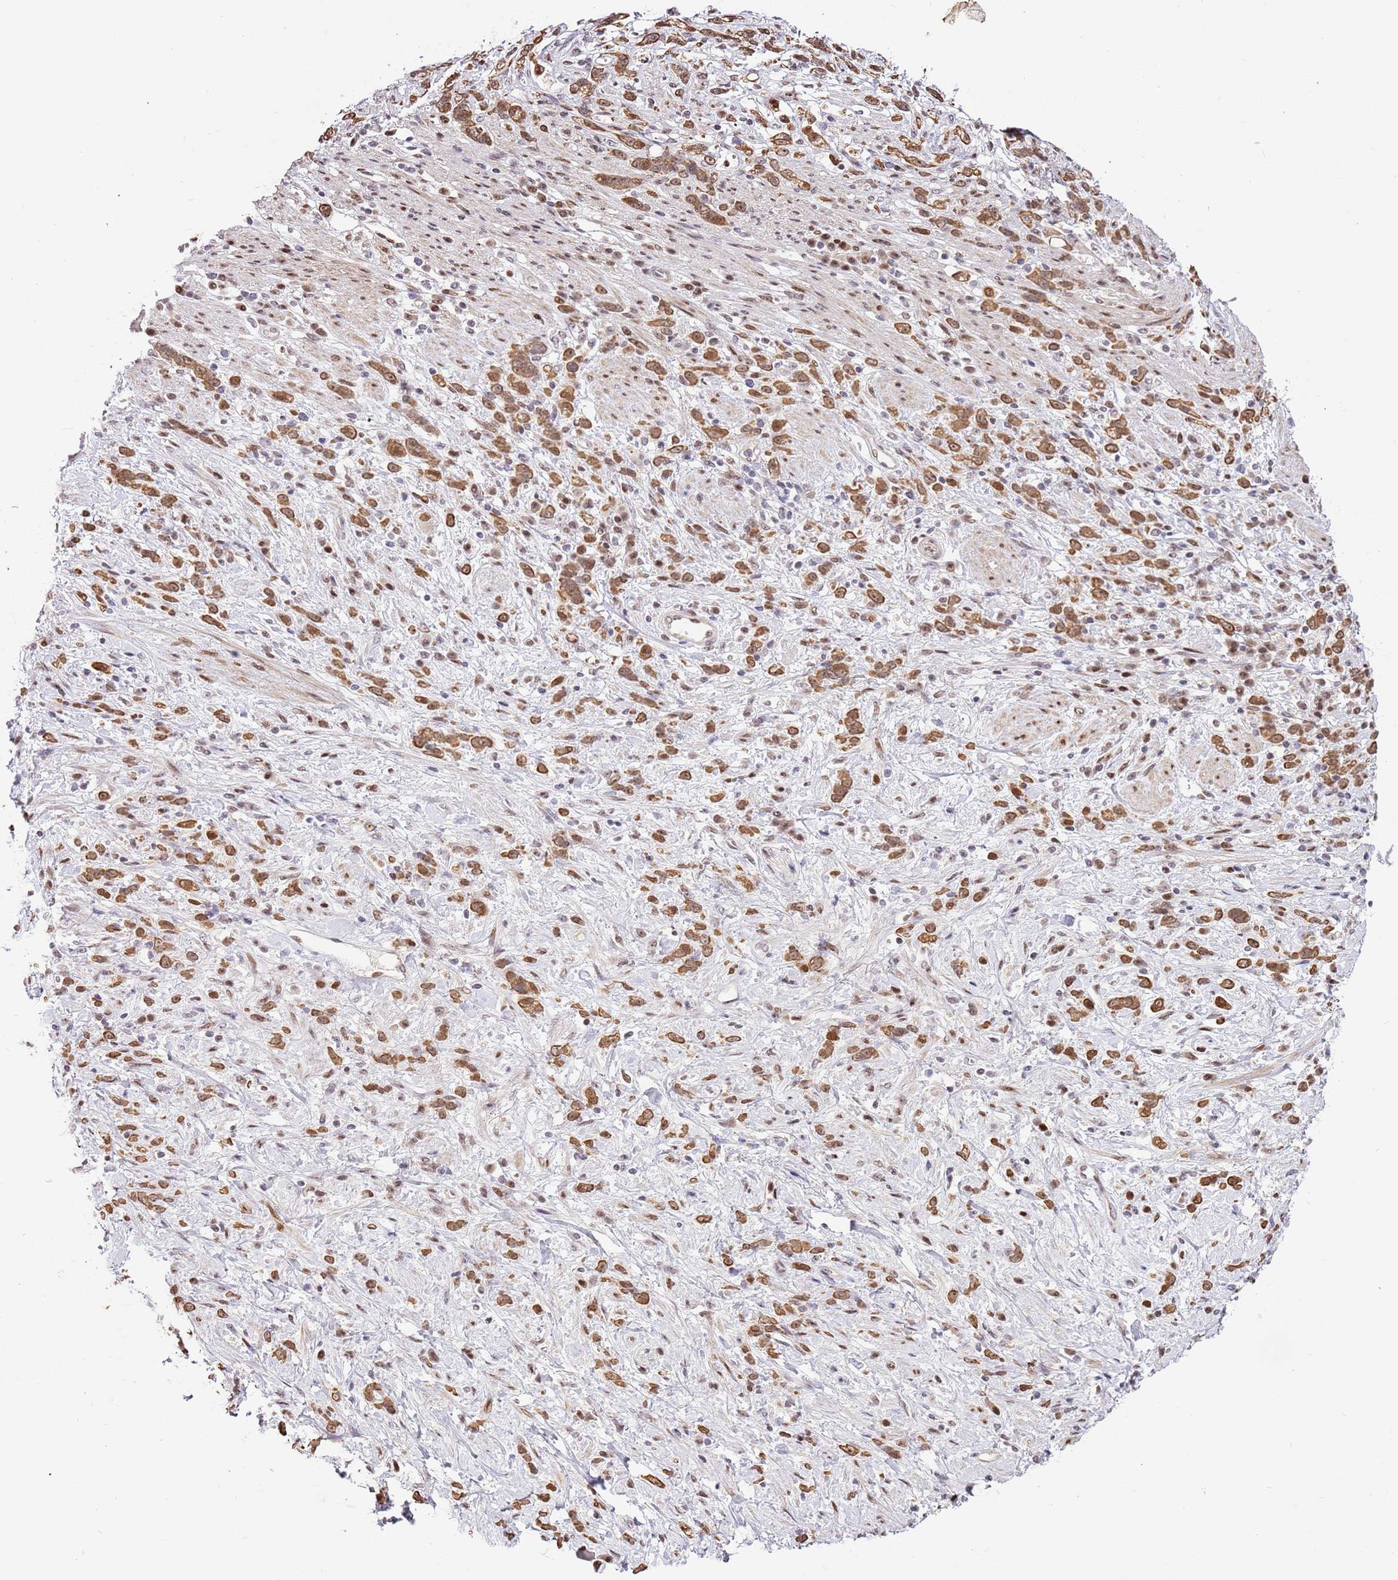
{"staining": {"intensity": "moderate", "quantity": ">75%", "location": "cytoplasmic/membranous,nuclear"}, "tissue": "stomach cancer", "cell_type": "Tumor cells", "image_type": "cancer", "snomed": [{"axis": "morphology", "description": "Adenocarcinoma, NOS"}, {"axis": "topography", "description": "Stomach"}], "caption": "A high-resolution image shows IHC staining of stomach cancer, which exhibits moderate cytoplasmic/membranous and nuclear expression in about >75% of tumor cells. (DAB IHC with brightfield microscopy, high magnification).", "gene": "RFK", "patient": {"sex": "female", "age": 60}}